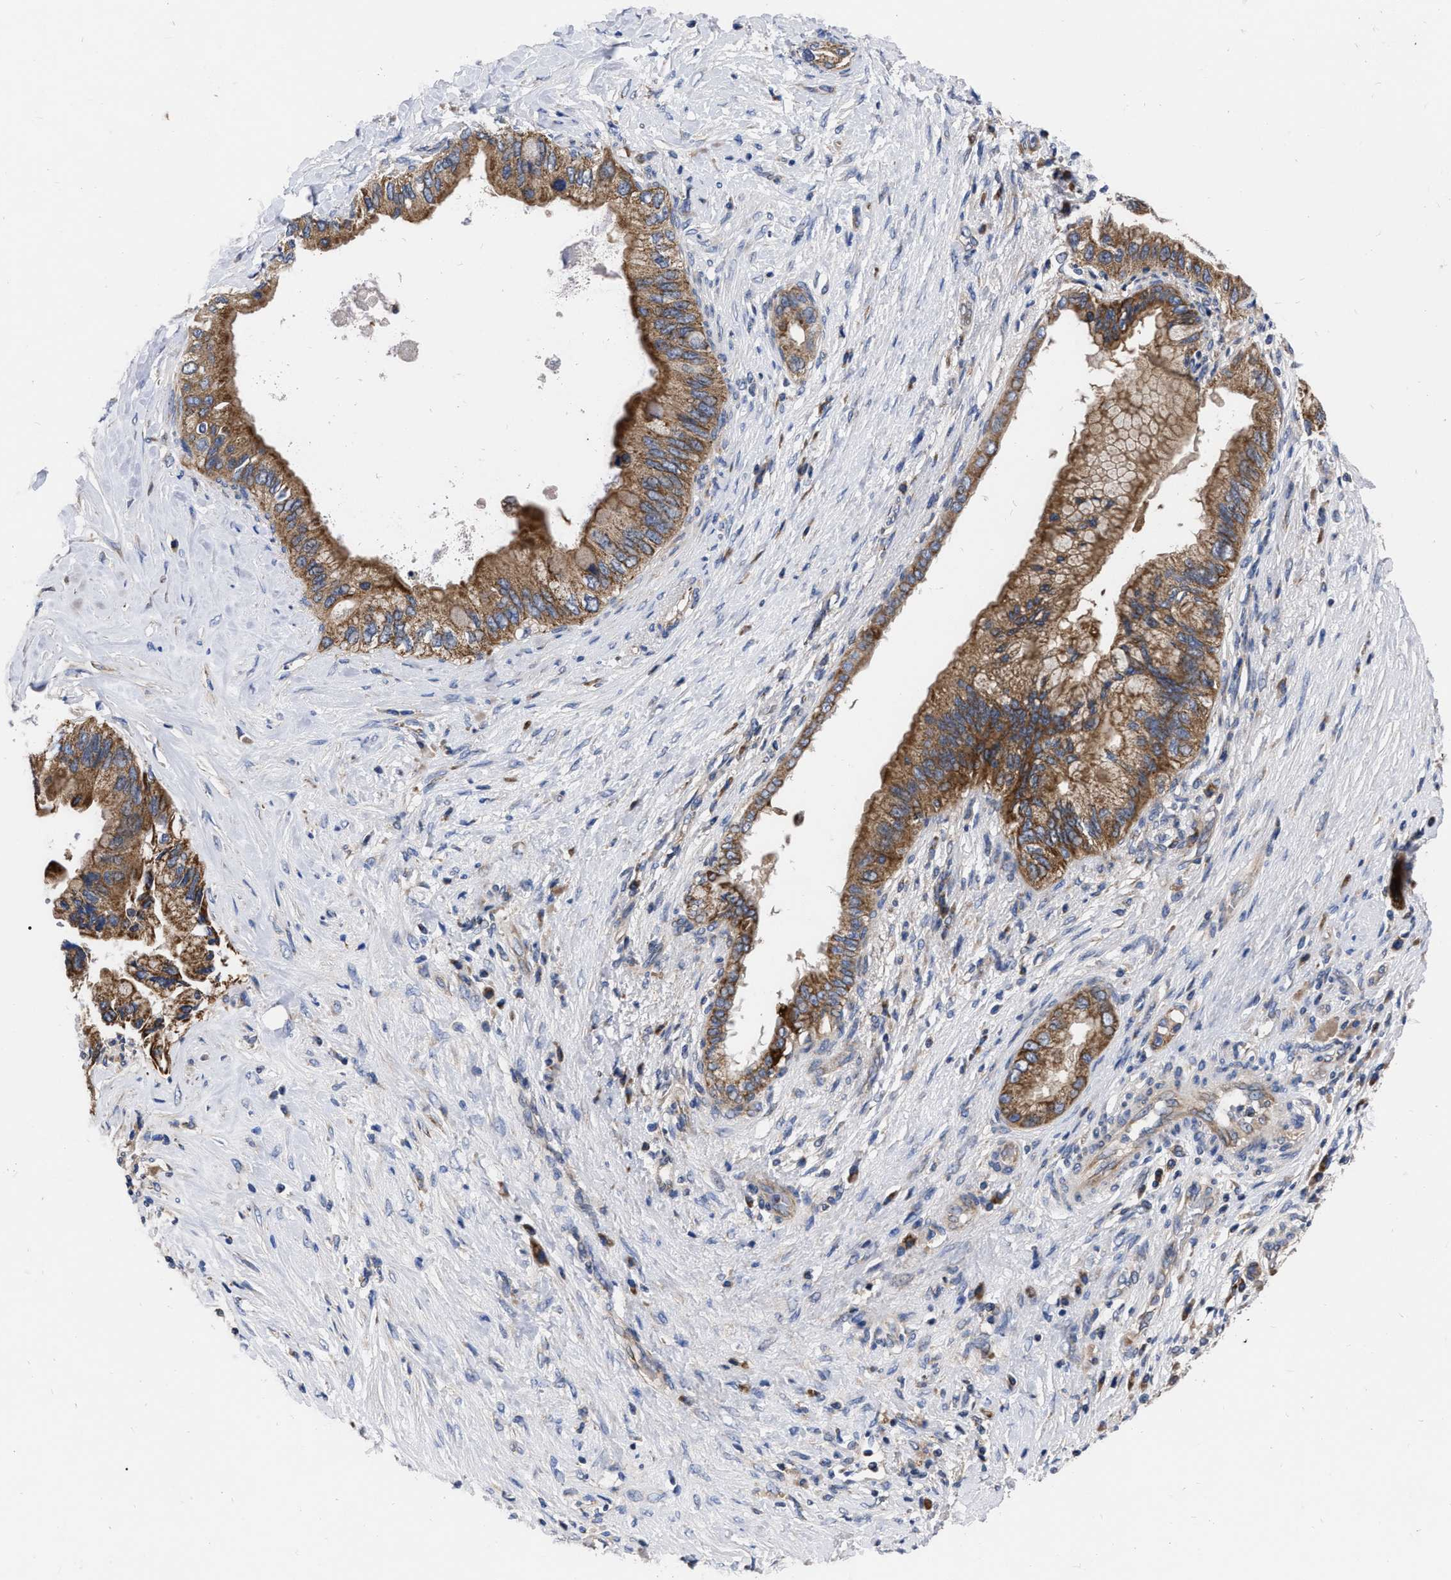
{"staining": {"intensity": "moderate", "quantity": ">75%", "location": "cytoplasmic/membranous"}, "tissue": "pancreatic cancer", "cell_type": "Tumor cells", "image_type": "cancer", "snomed": [{"axis": "morphology", "description": "Adenocarcinoma, NOS"}, {"axis": "topography", "description": "Pancreas"}], "caption": "This is a histology image of immunohistochemistry staining of pancreatic cancer, which shows moderate positivity in the cytoplasmic/membranous of tumor cells.", "gene": "CDKN2C", "patient": {"sex": "female", "age": 73}}